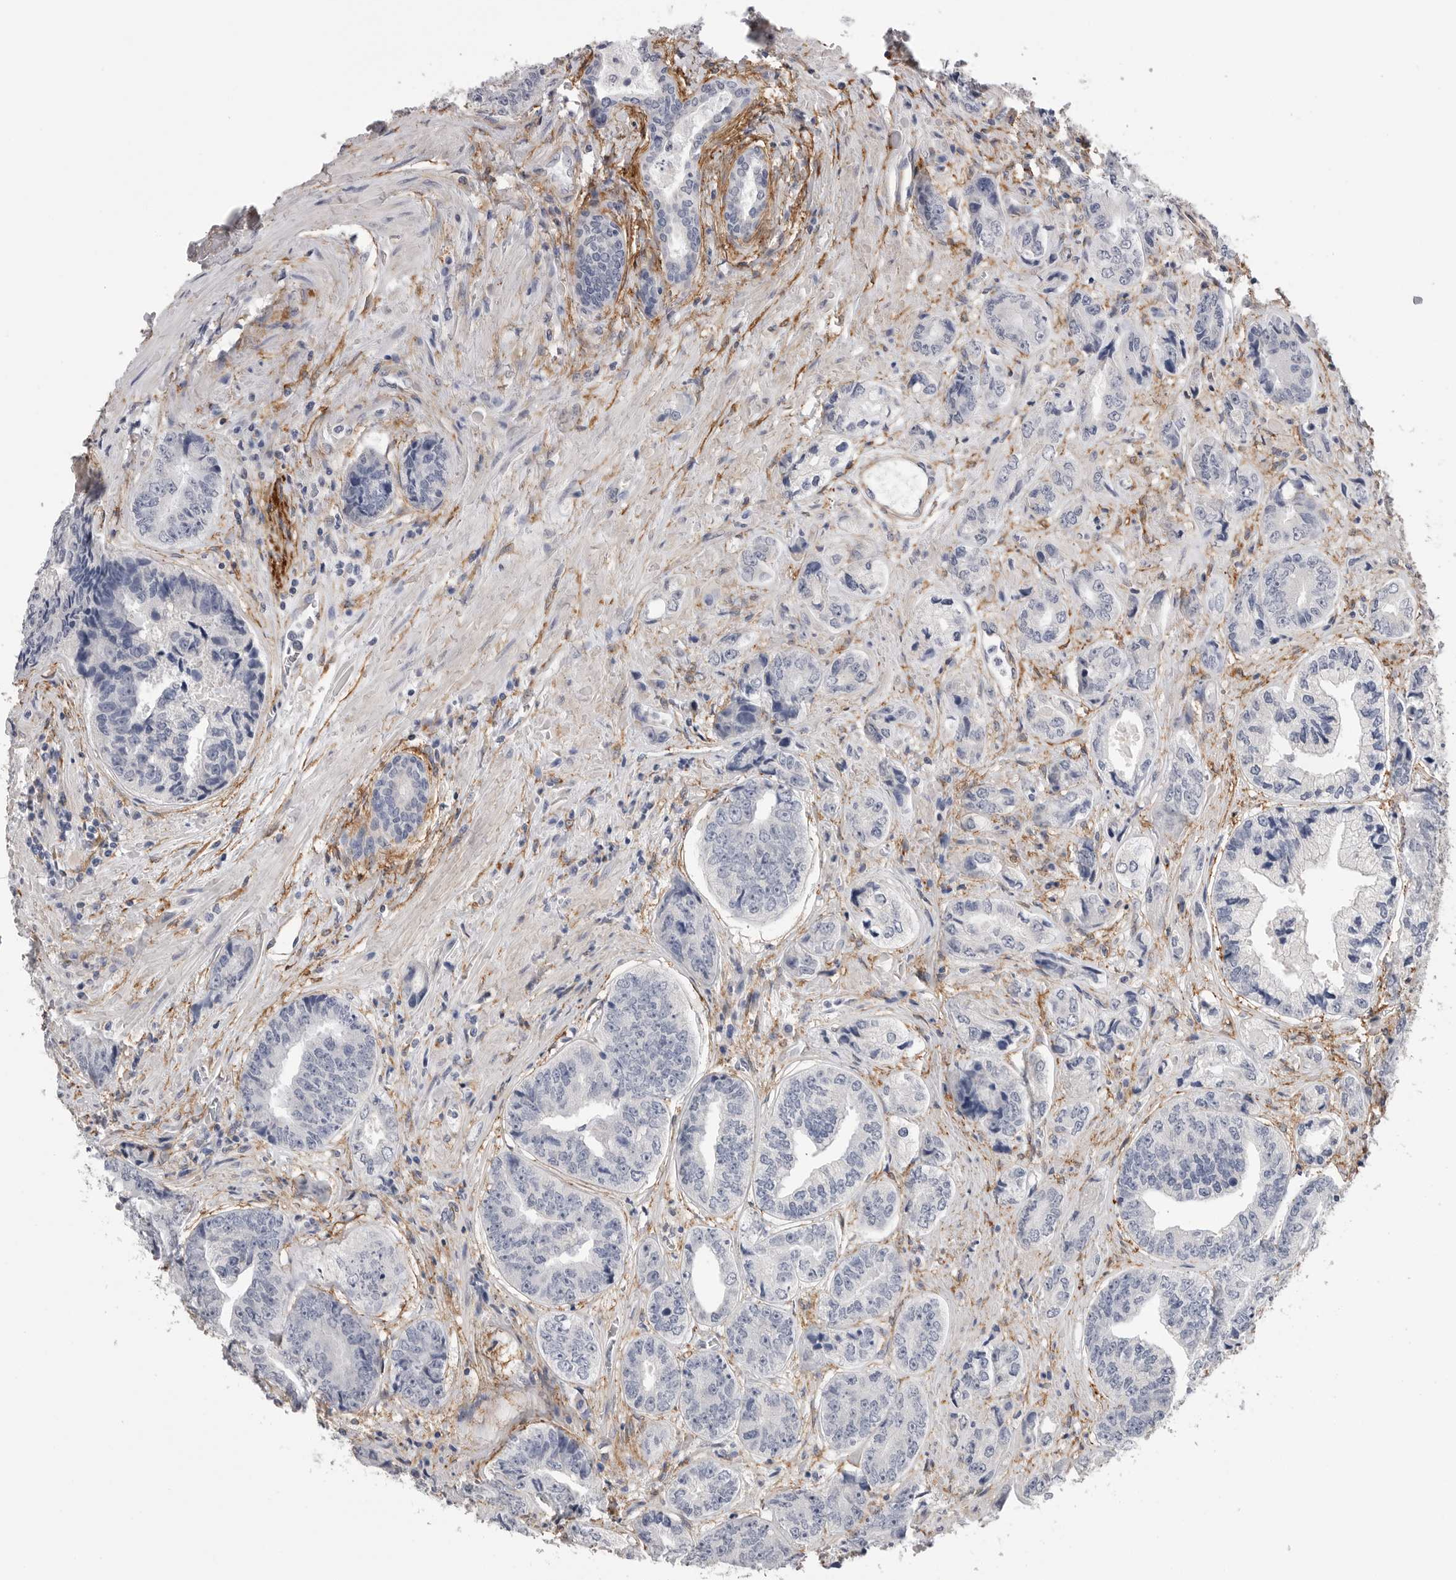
{"staining": {"intensity": "negative", "quantity": "none", "location": "none"}, "tissue": "prostate cancer", "cell_type": "Tumor cells", "image_type": "cancer", "snomed": [{"axis": "morphology", "description": "Adenocarcinoma, High grade"}, {"axis": "topography", "description": "Prostate"}], "caption": "A photomicrograph of human prostate cancer (adenocarcinoma (high-grade)) is negative for staining in tumor cells.", "gene": "AKAP12", "patient": {"sex": "male", "age": 61}}